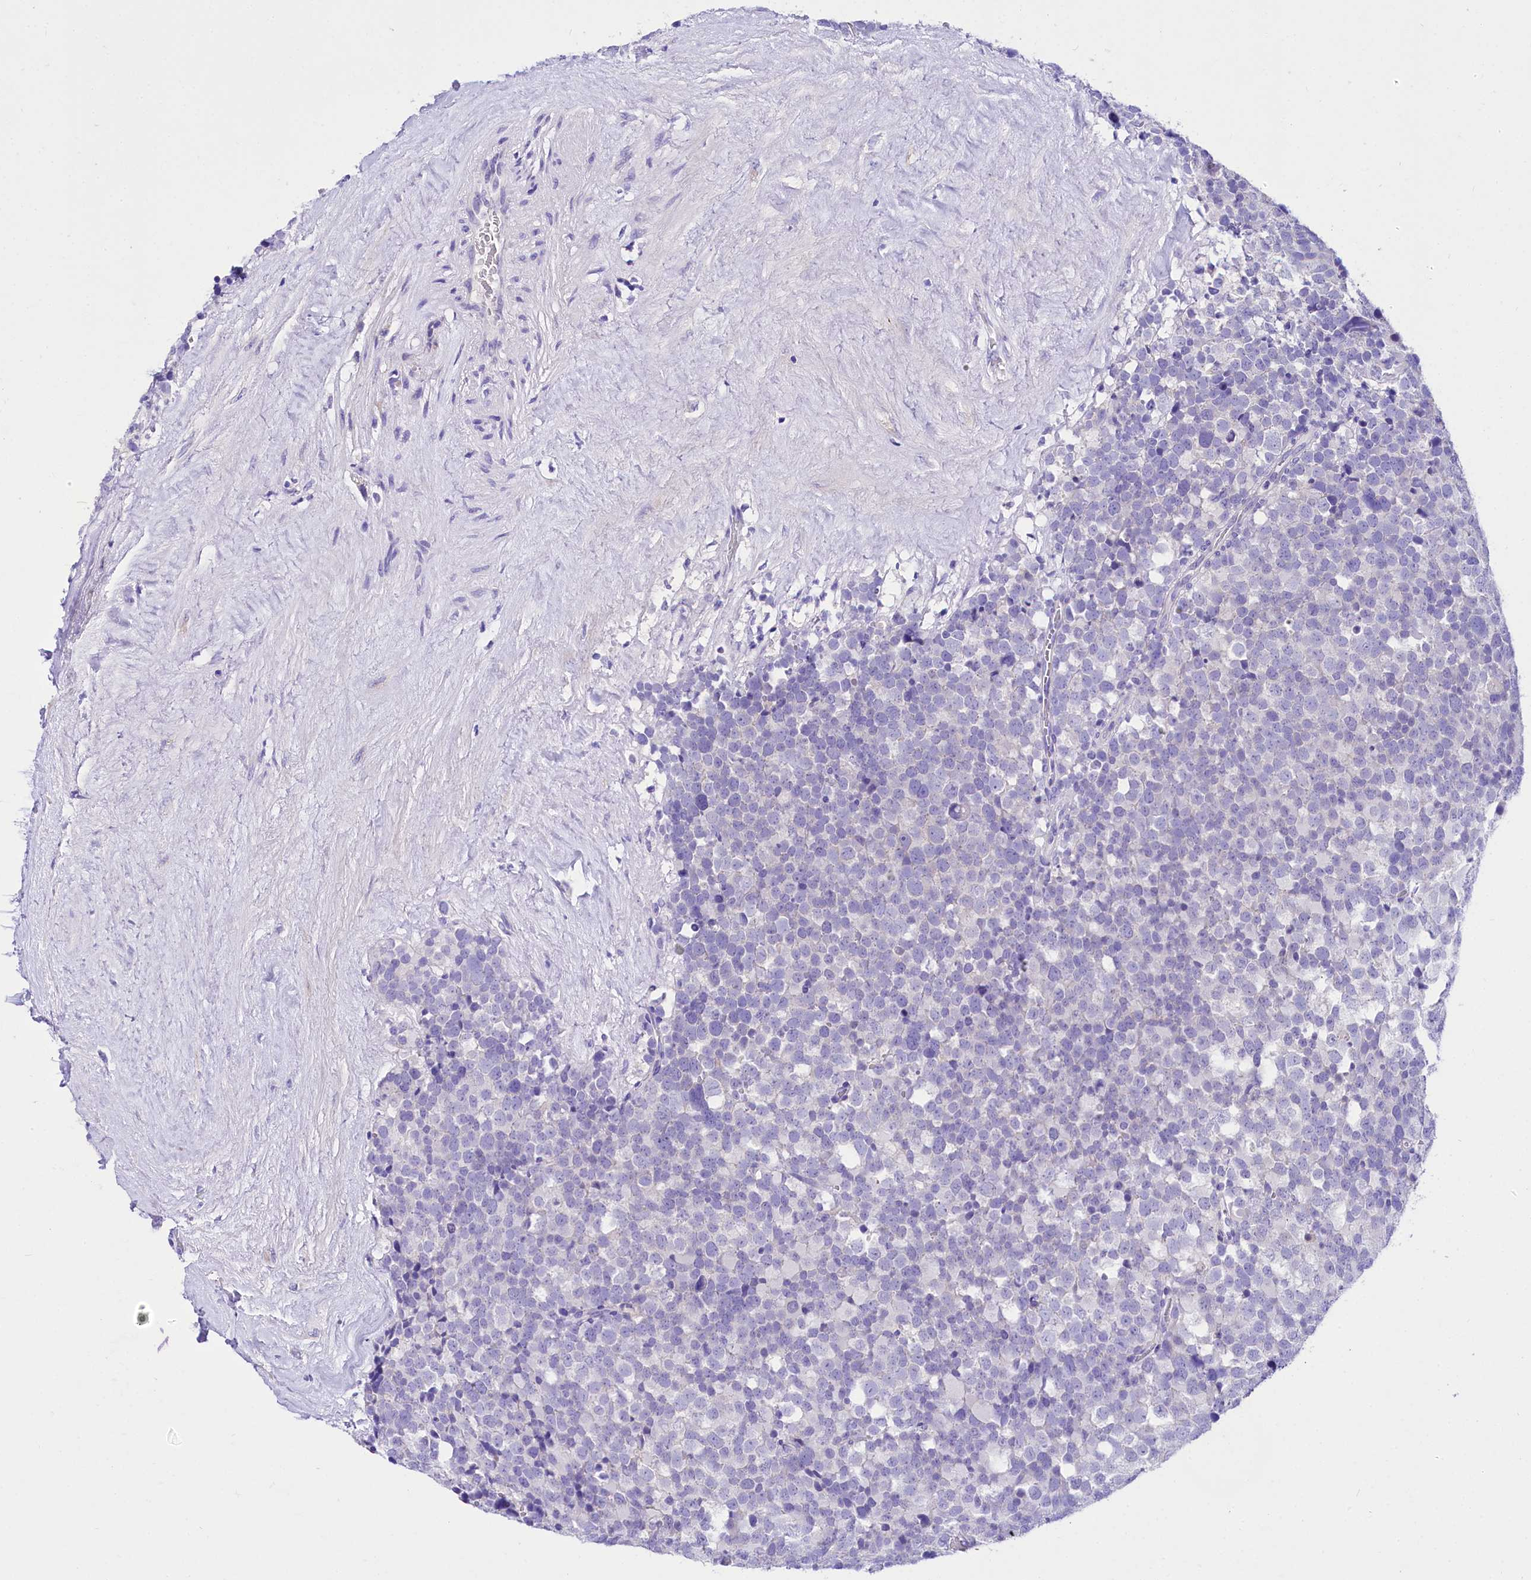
{"staining": {"intensity": "negative", "quantity": "none", "location": "none"}, "tissue": "testis cancer", "cell_type": "Tumor cells", "image_type": "cancer", "snomed": [{"axis": "morphology", "description": "Seminoma, NOS"}, {"axis": "topography", "description": "Testis"}], "caption": "This is an IHC photomicrograph of human testis cancer (seminoma). There is no positivity in tumor cells.", "gene": "A2ML1", "patient": {"sex": "male", "age": 71}}